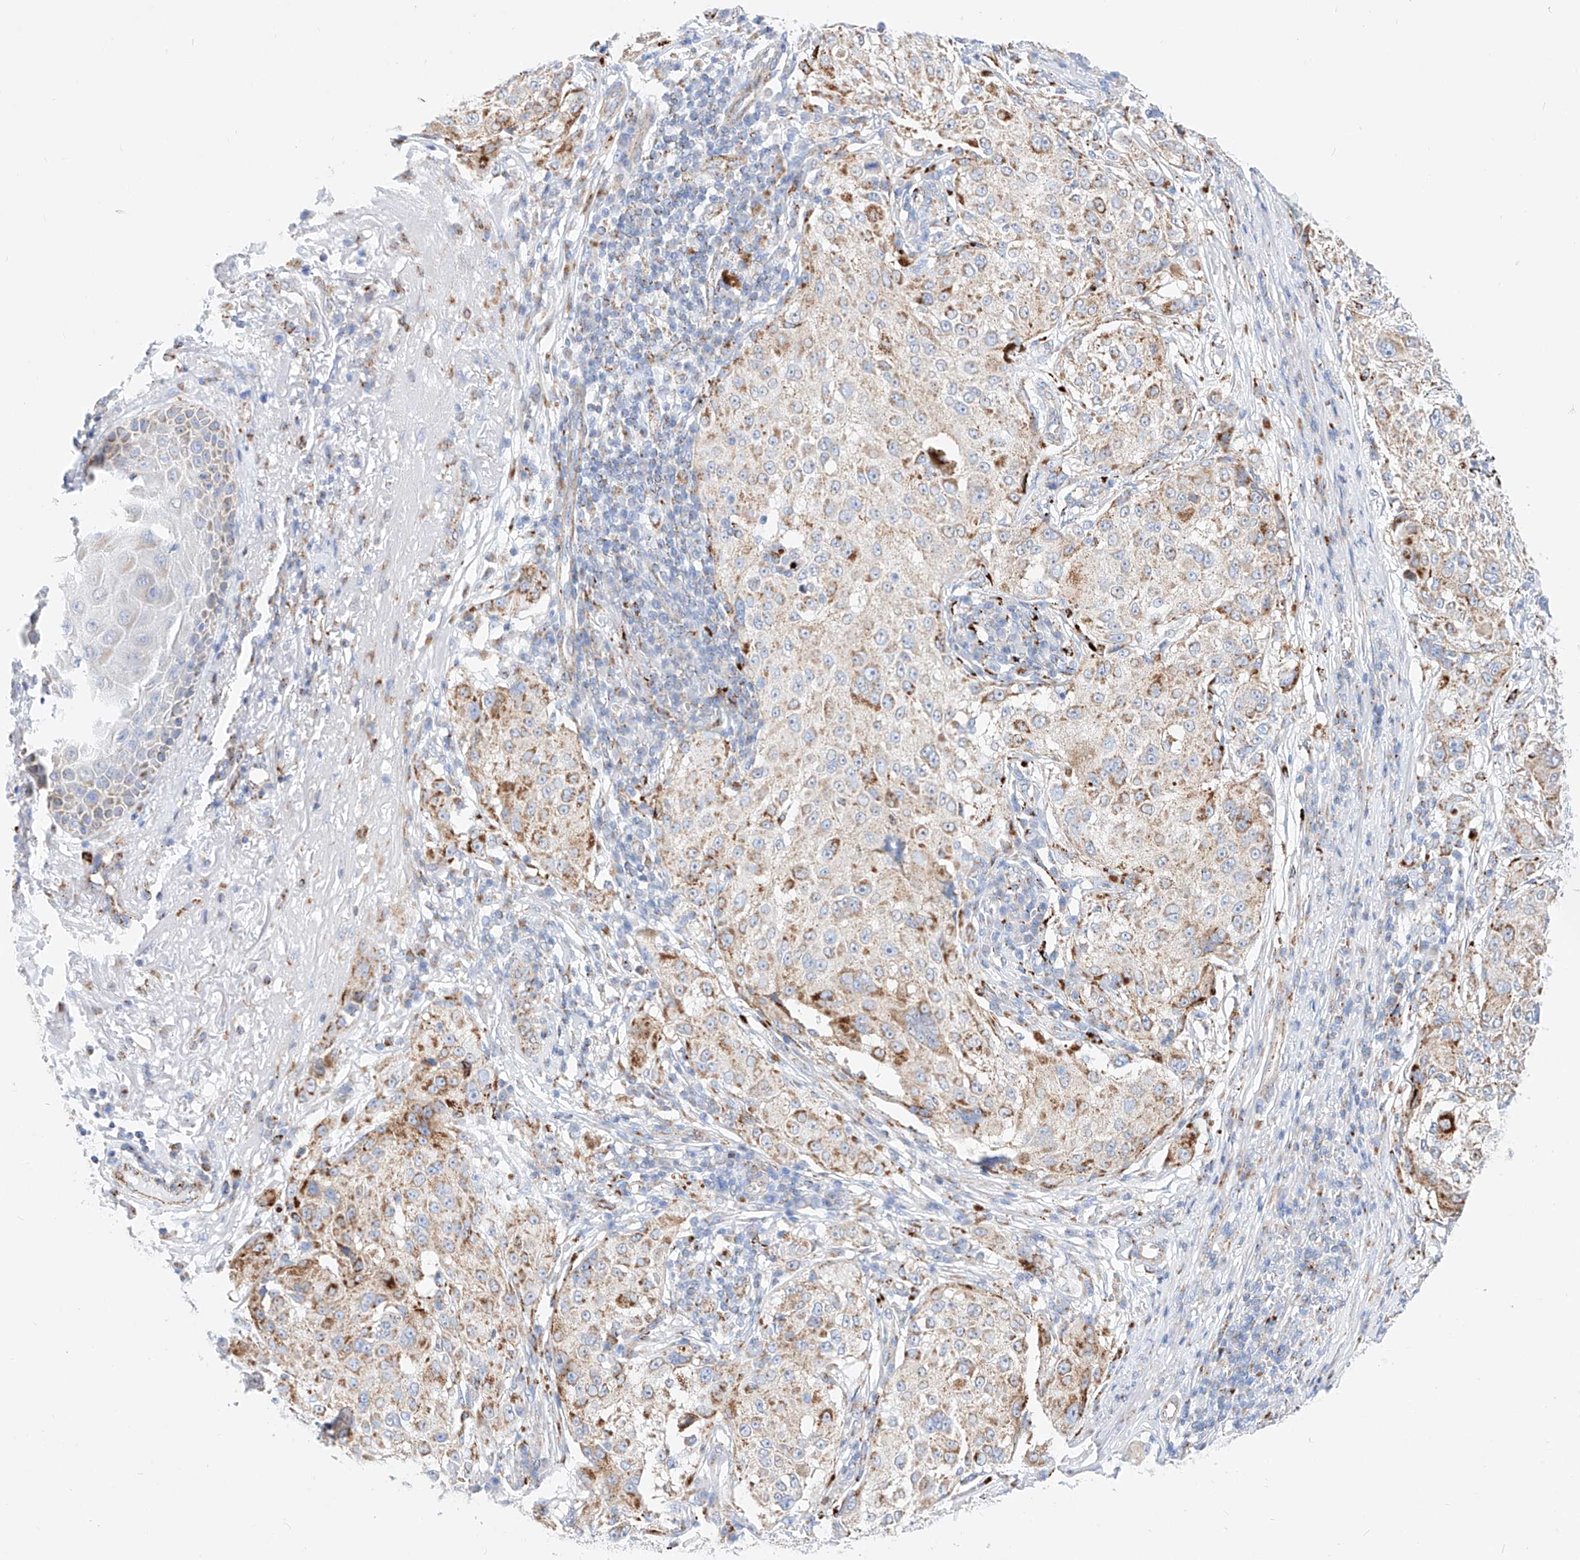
{"staining": {"intensity": "moderate", "quantity": "<25%", "location": "cytoplasmic/membranous"}, "tissue": "melanoma", "cell_type": "Tumor cells", "image_type": "cancer", "snomed": [{"axis": "morphology", "description": "Necrosis, NOS"}, {"axis": "morphology", "description": "Malignant melanoma, NOS"}, {"axis": "topography", "description": "Skin"}], "caption": "Human melanoma stained with a brown dye reveals moderate cytoplasmic/membranous positive expression in about <25% of tumor cells.", "gene": "C6orf62", "patient": {"sex": "female", "age": 87}}